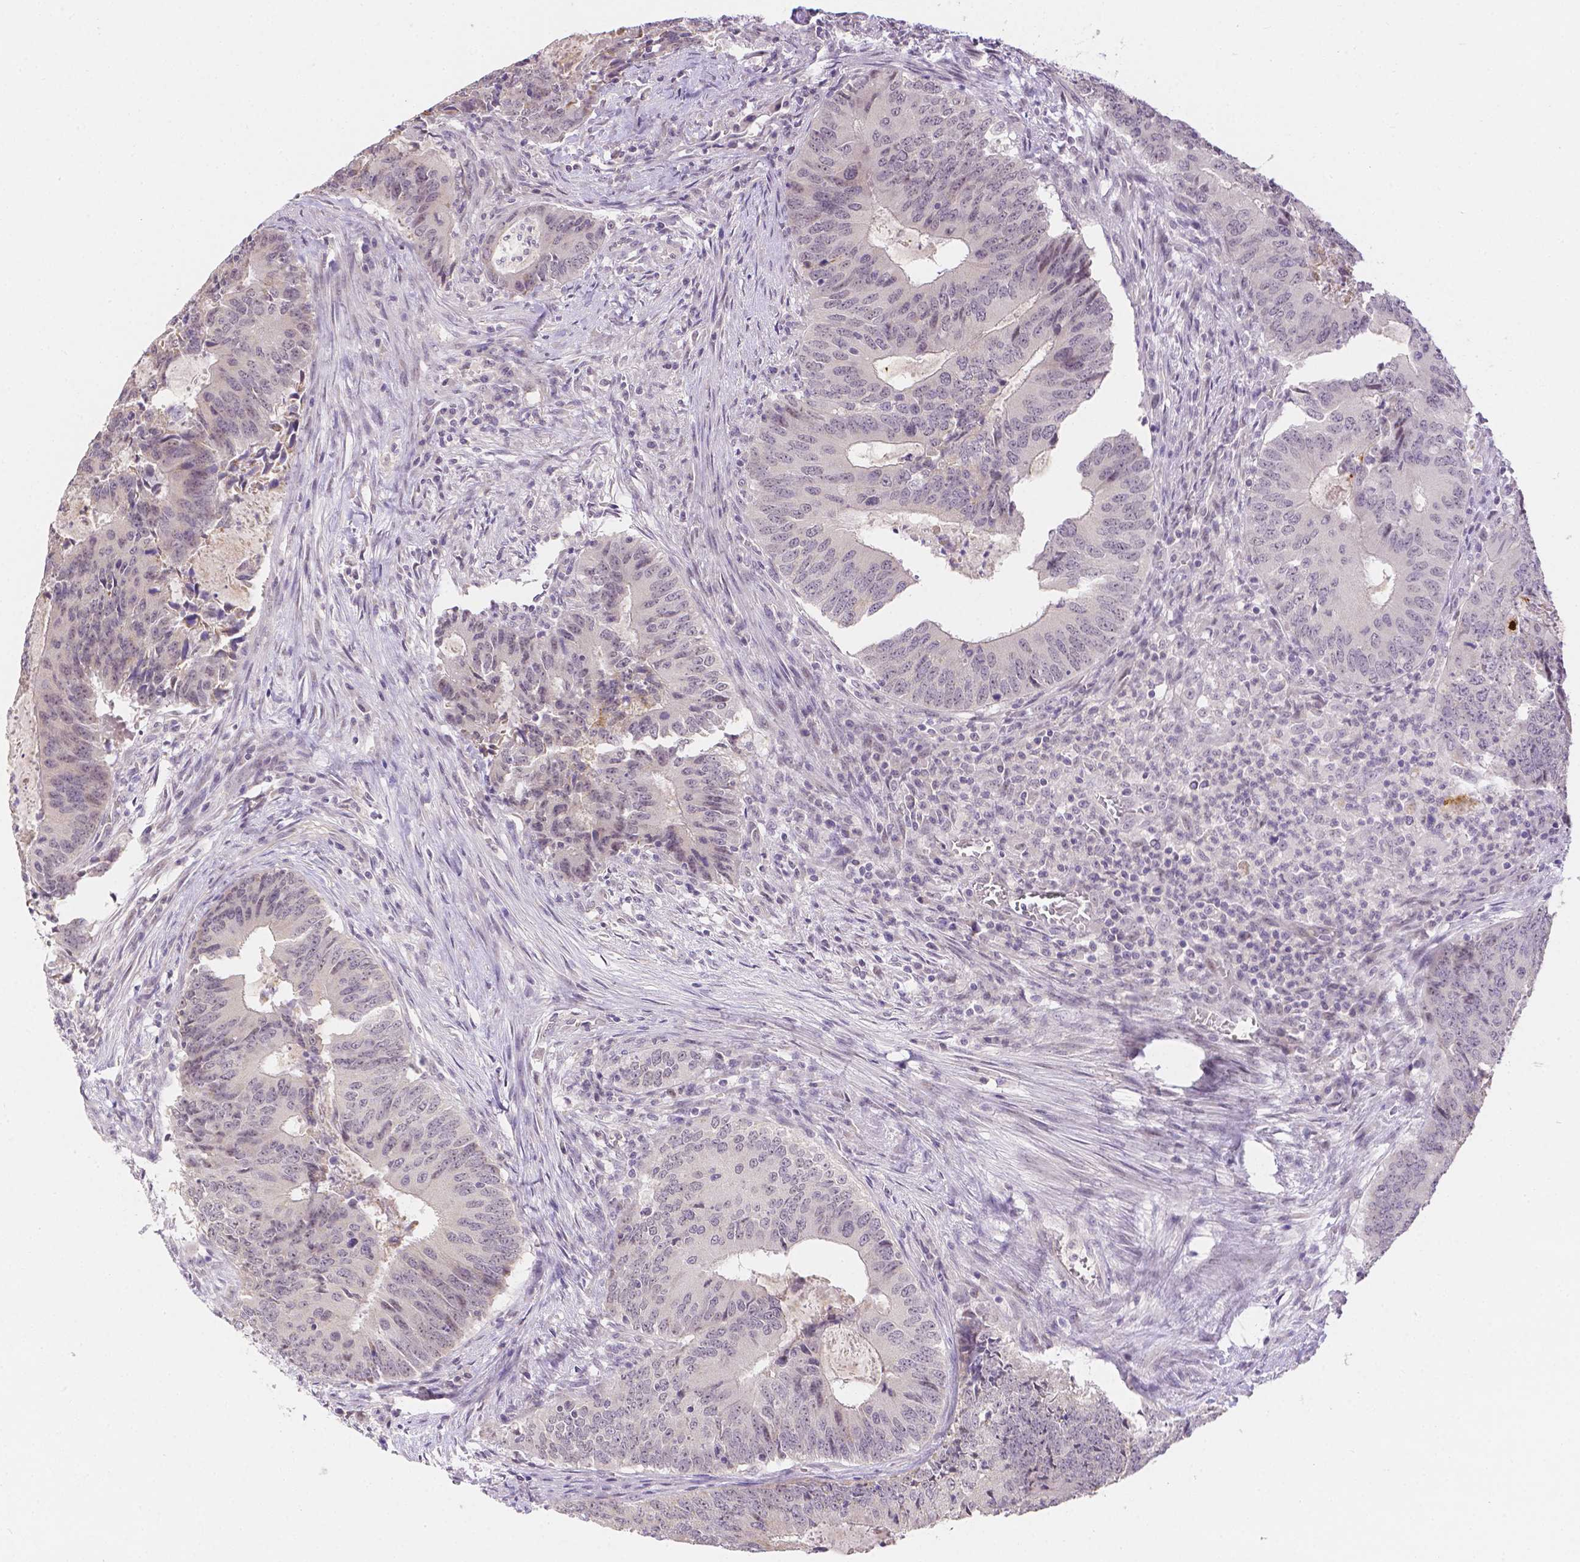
{"staining": {"intensity": "negative", "quantity": "none", "location": "none"}, "tissue": "colorectal cancer", "cell_type": "Tumor cells", "image_type": "cancer", "snomed": [{"axis": "morphology", "description": "Adenocarcinoma, NOS"}, {"axis": "topography", "description": "Colon"}], "caption": "The image exhibits no staining of tumor cells in colorectal adenocarcinoma.", "gene": "ZNF280B", "patient": {"sex": "male", "age": 67}}